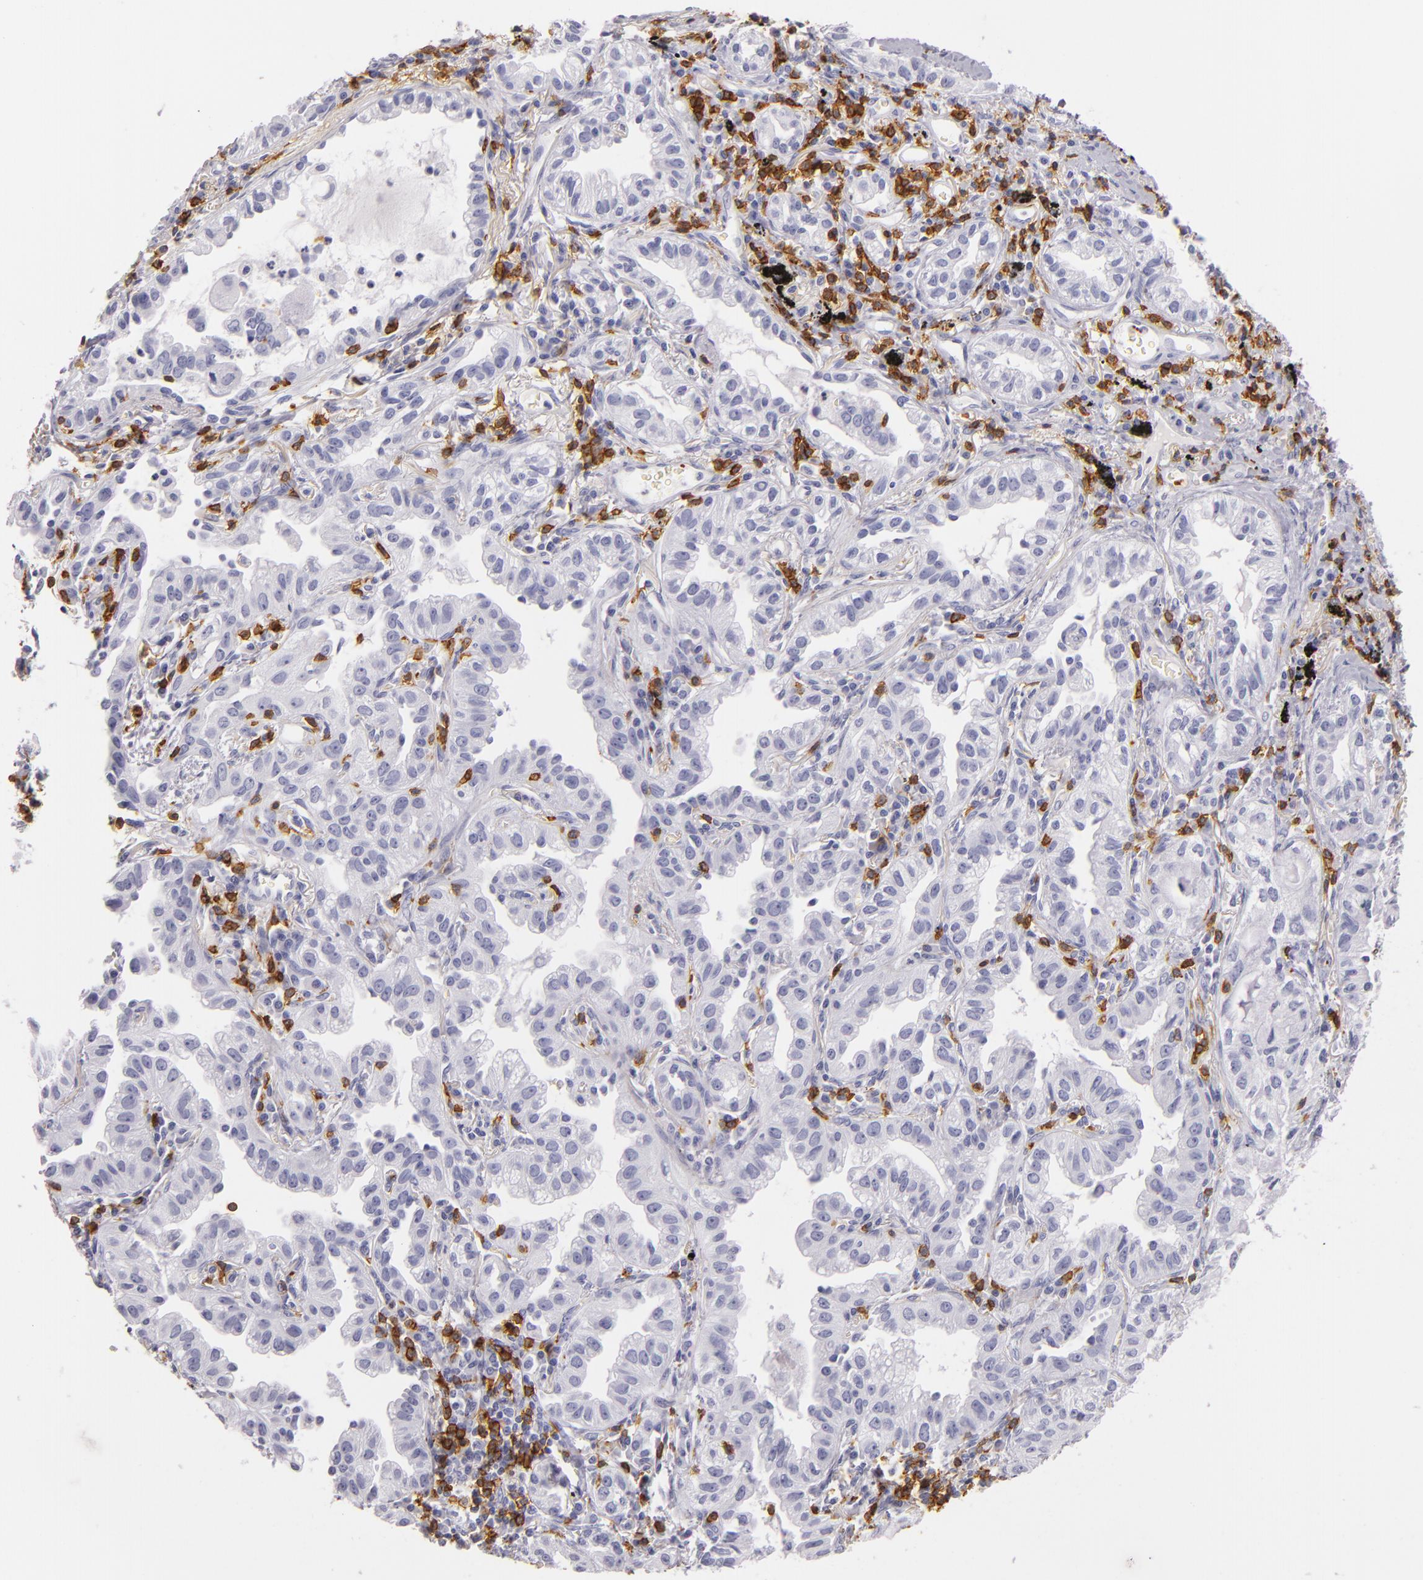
{"staining": {"intensity": "negative", "quantity": "none", "location": "none"}, "tissue": "lung cancer", "cell_type": "Tumor cells", "image_type": "cancer", "snomed": [{"axis": "morphology", "description": "Adenocarcinoma, NOS"}, {"axis": "topography", "description": "Lung"}], "caption": "Lung cancer (adenocarcinoma) was stained to show a protein in brown. There is no significant staining in tumor cells. (DAB (3,3'-diaminobenzidine) IHC, high magnification).", "gene": "LAT", "patient": {"sex": "female", "age": 50}}